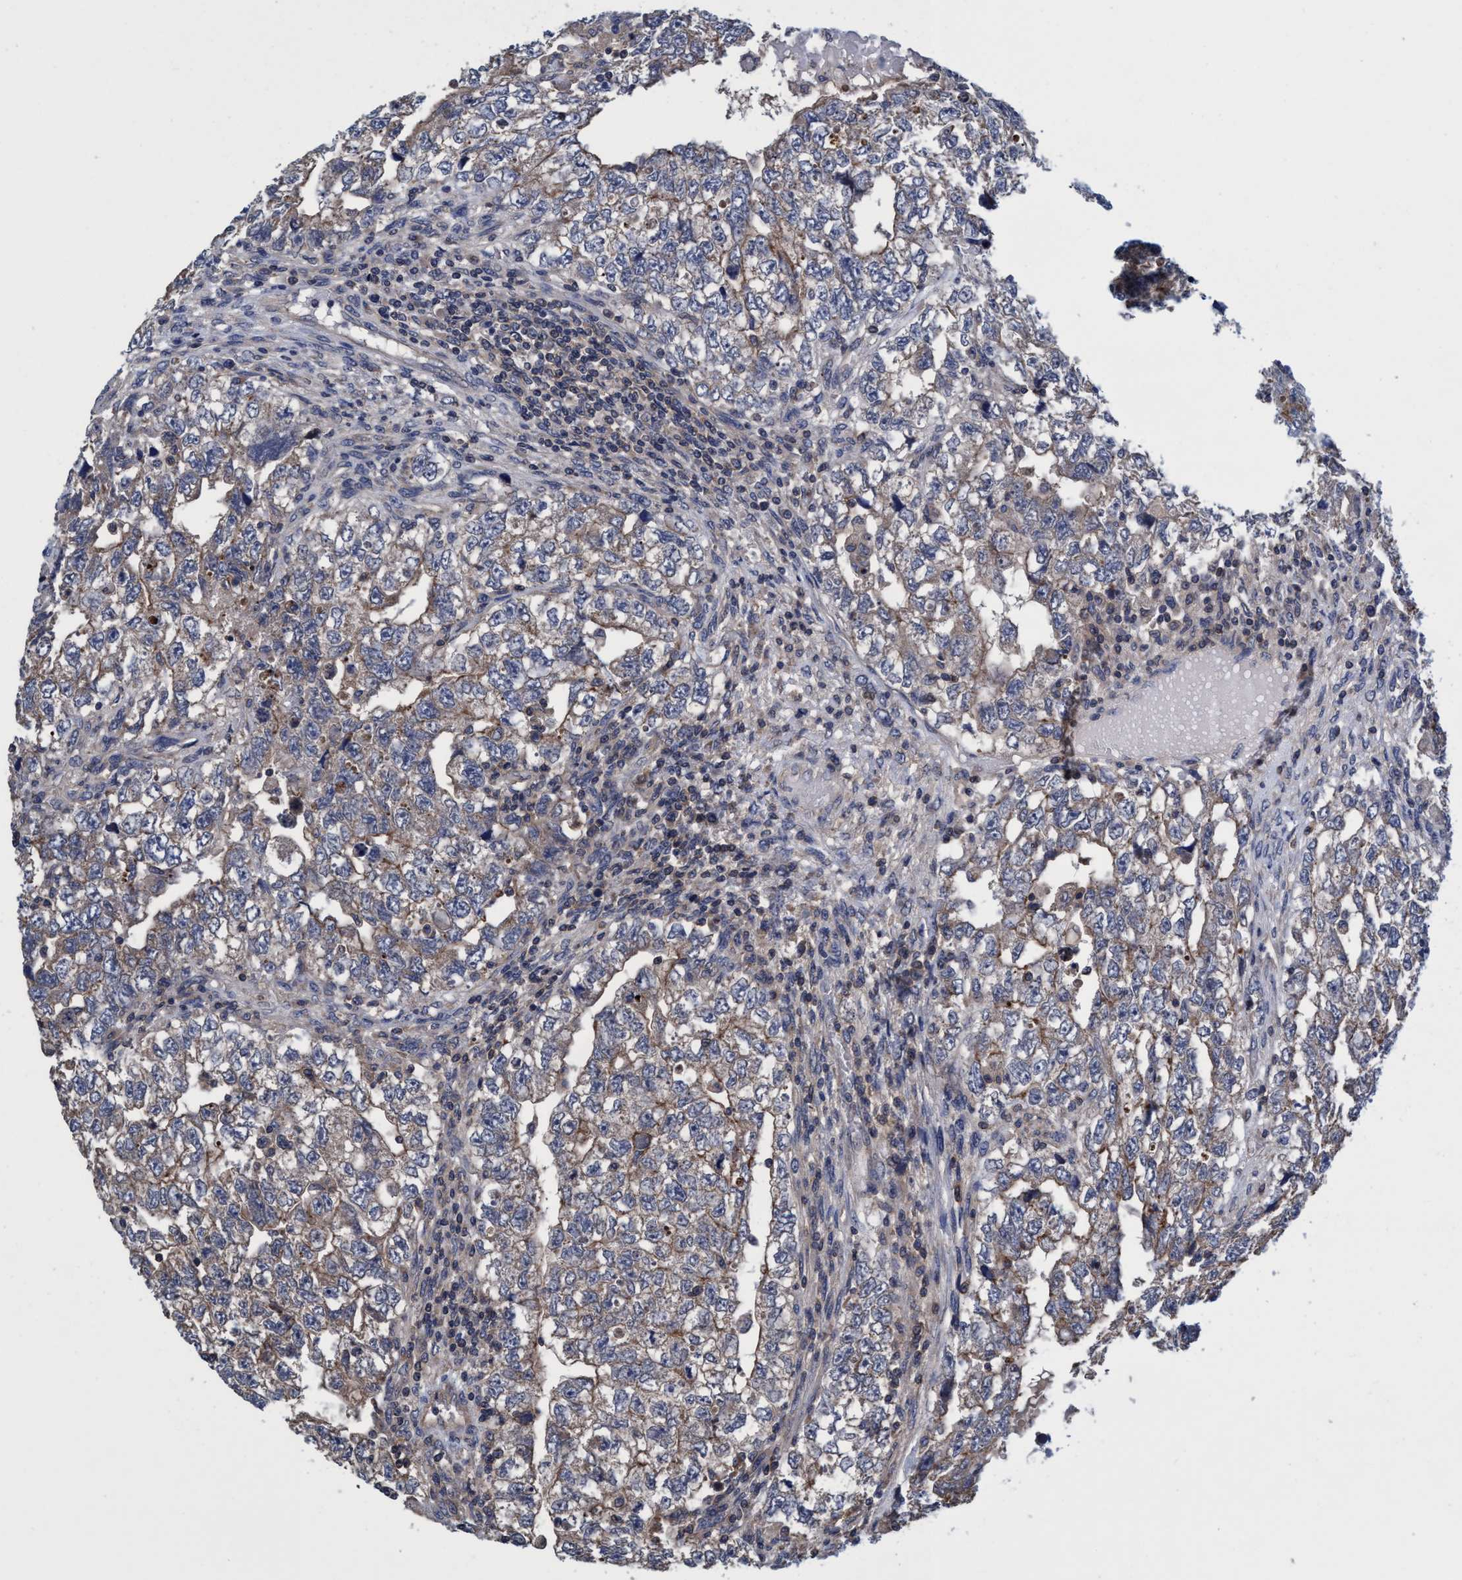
{"staining": {"intensity": "weak", "quantity": ">75%", "location": "cytoplasmic/membranous"}, "tissue": "testis cancer", "cell_type": "Tumor cells", "image_type": "cancer", "snomed": [{"axis": "morphology", "description": "Carcinoma, Embryonal, NOS"}, {"axis": "topography", "description": "Testis"}], "caption": "DAB immunohistochemical staining of testis cancer demonstrates weak cytoplasmic/membranous protein positivity in about >75% of tumor cells.", "gene": "CALCOCO2", "patient": {"sex": "male", "age": 36}}